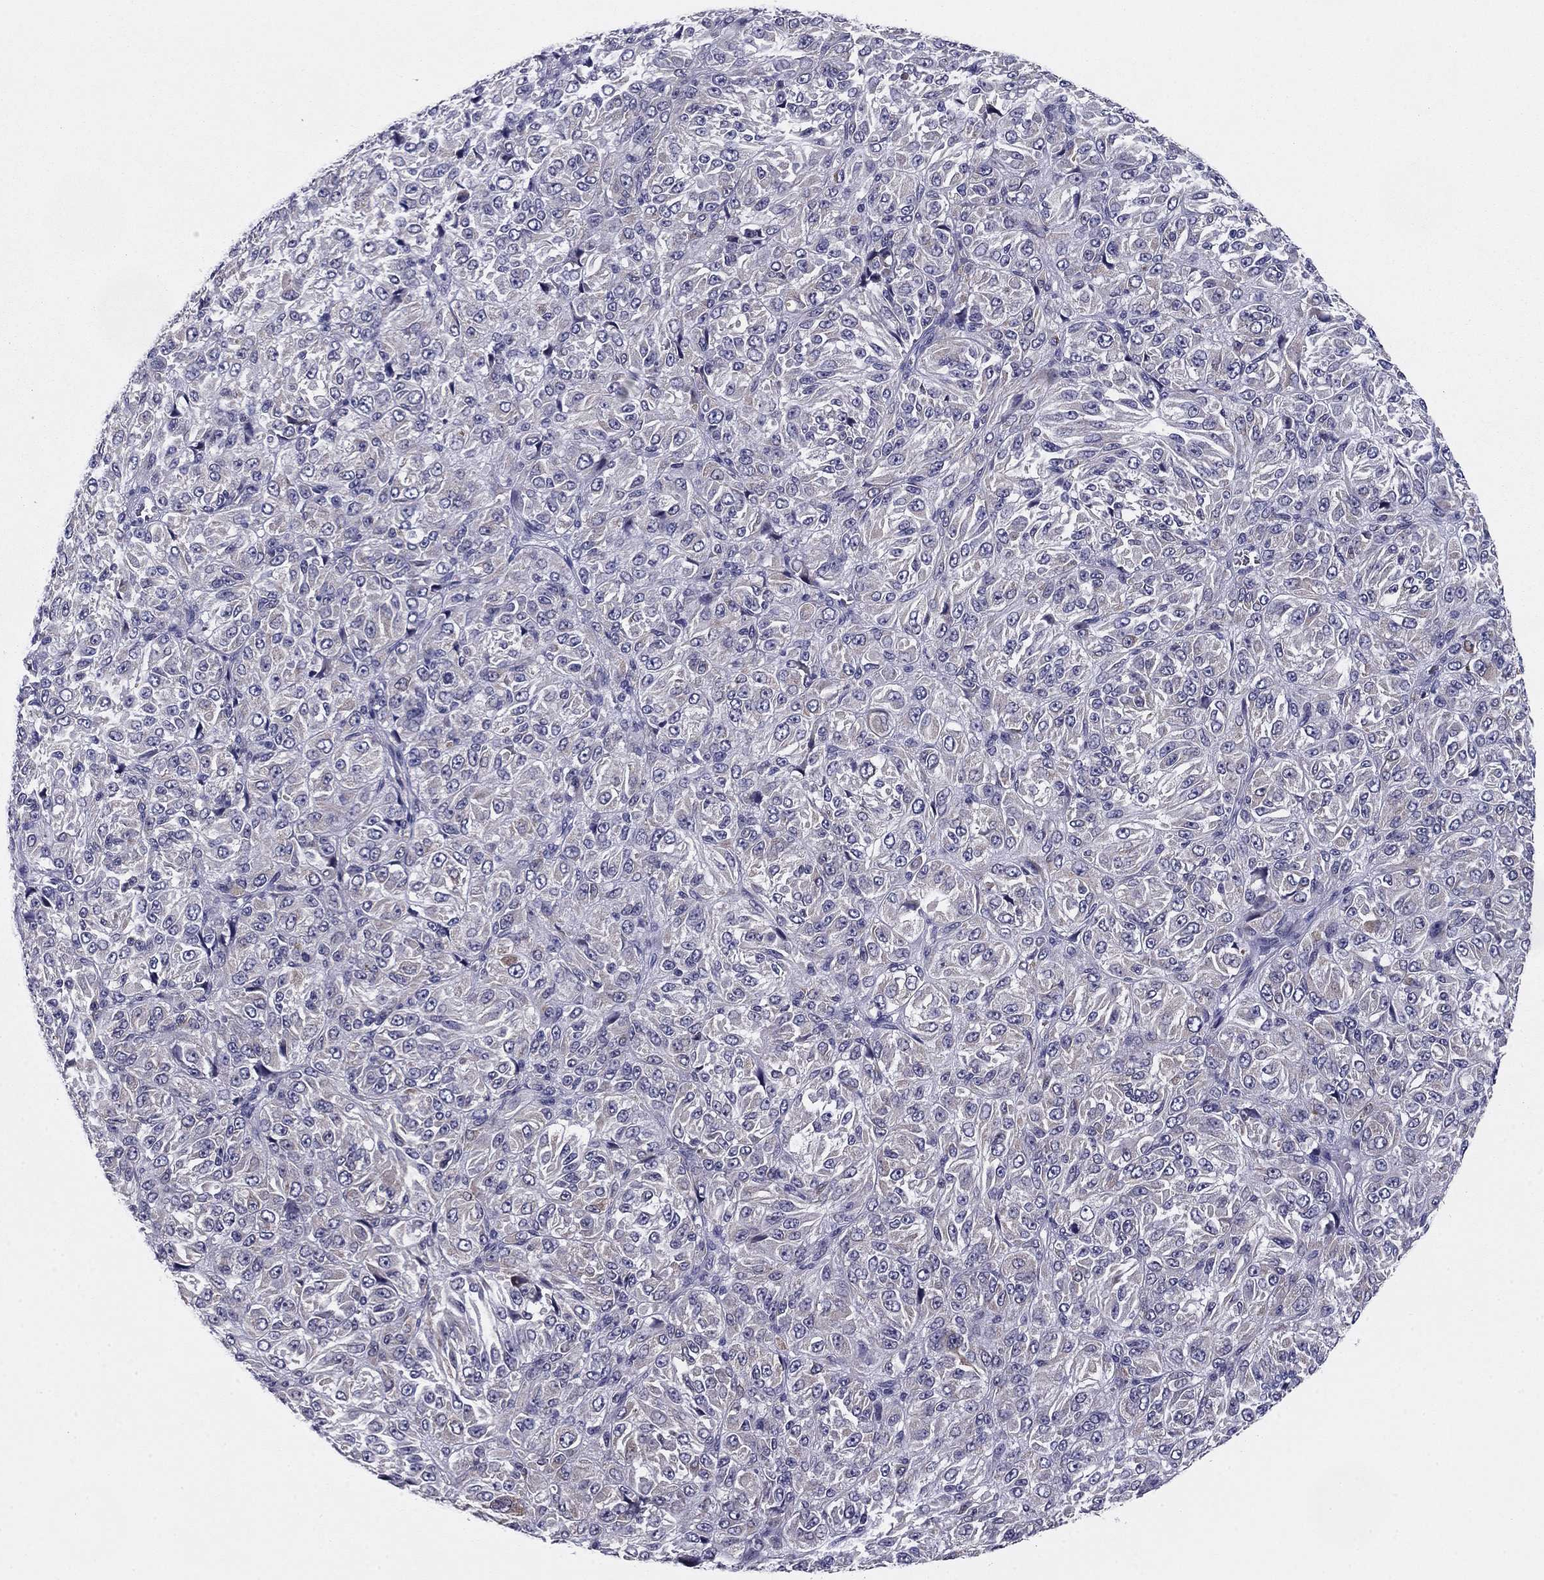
{"staining": {"intensity": "negative", "quantity": "none", "location": "none"}, "tissue": "melanoma", "cell_type": "Tumor cells", "image_type": "cancer", "snomed": [{"axis": "morphology", "description": "Malignant melanoma, Metastatic site"}, {"axis": "topography", "description": "Brain"}], "caption": "An immunohistochemistry histopathology image of melanoma is shown. There is no staining in tumor cells of melanoma. (DAB immunohistochemistry (IHC), high magnification).", "gene": "TMED3", "patient": {"sex": "female", "age": 56}}